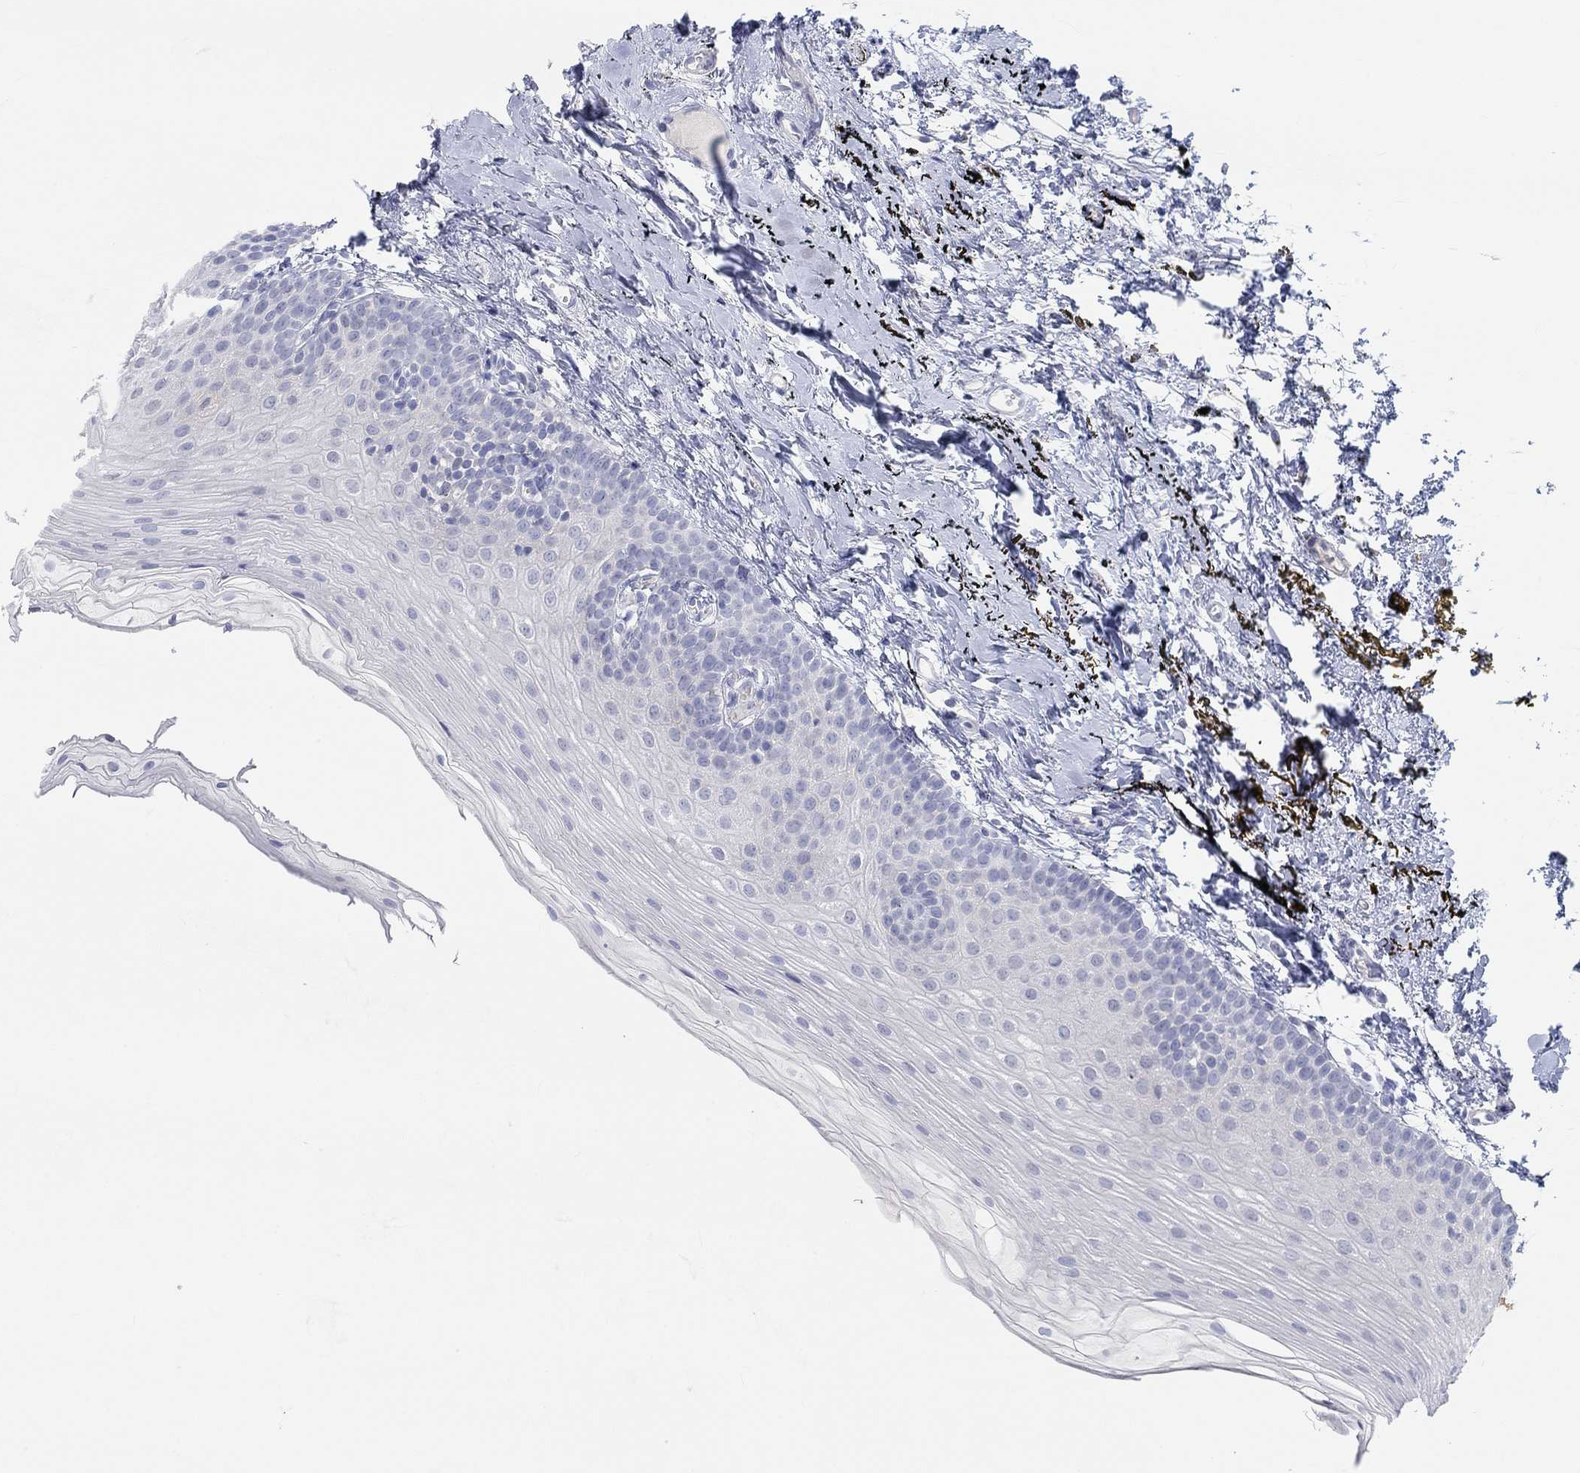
{"staining": {"intensity": "negative", "quantity": "none", "location": "none"}, "tissue": "oral mucosa", "cell_type": "Squamous epithelial cells", "image_type": "normal", "snomed": [{"axis": "morphology", "description": "Normal tissue, NOS"}, {"axis": "topography", "description": "Oral tissue"}], "caption": "This image is of benign oral mucosa stained with immunohistochemistry (IHC) to label a protein in brown with the nuclei are counter-stained blue. There is no positivity in squamous epithelial cells. (DAB immunohistochemistry with hematoxylin counter stain).", "gene": "NAV3", "patient": {"sex": "female", "age": 57}}